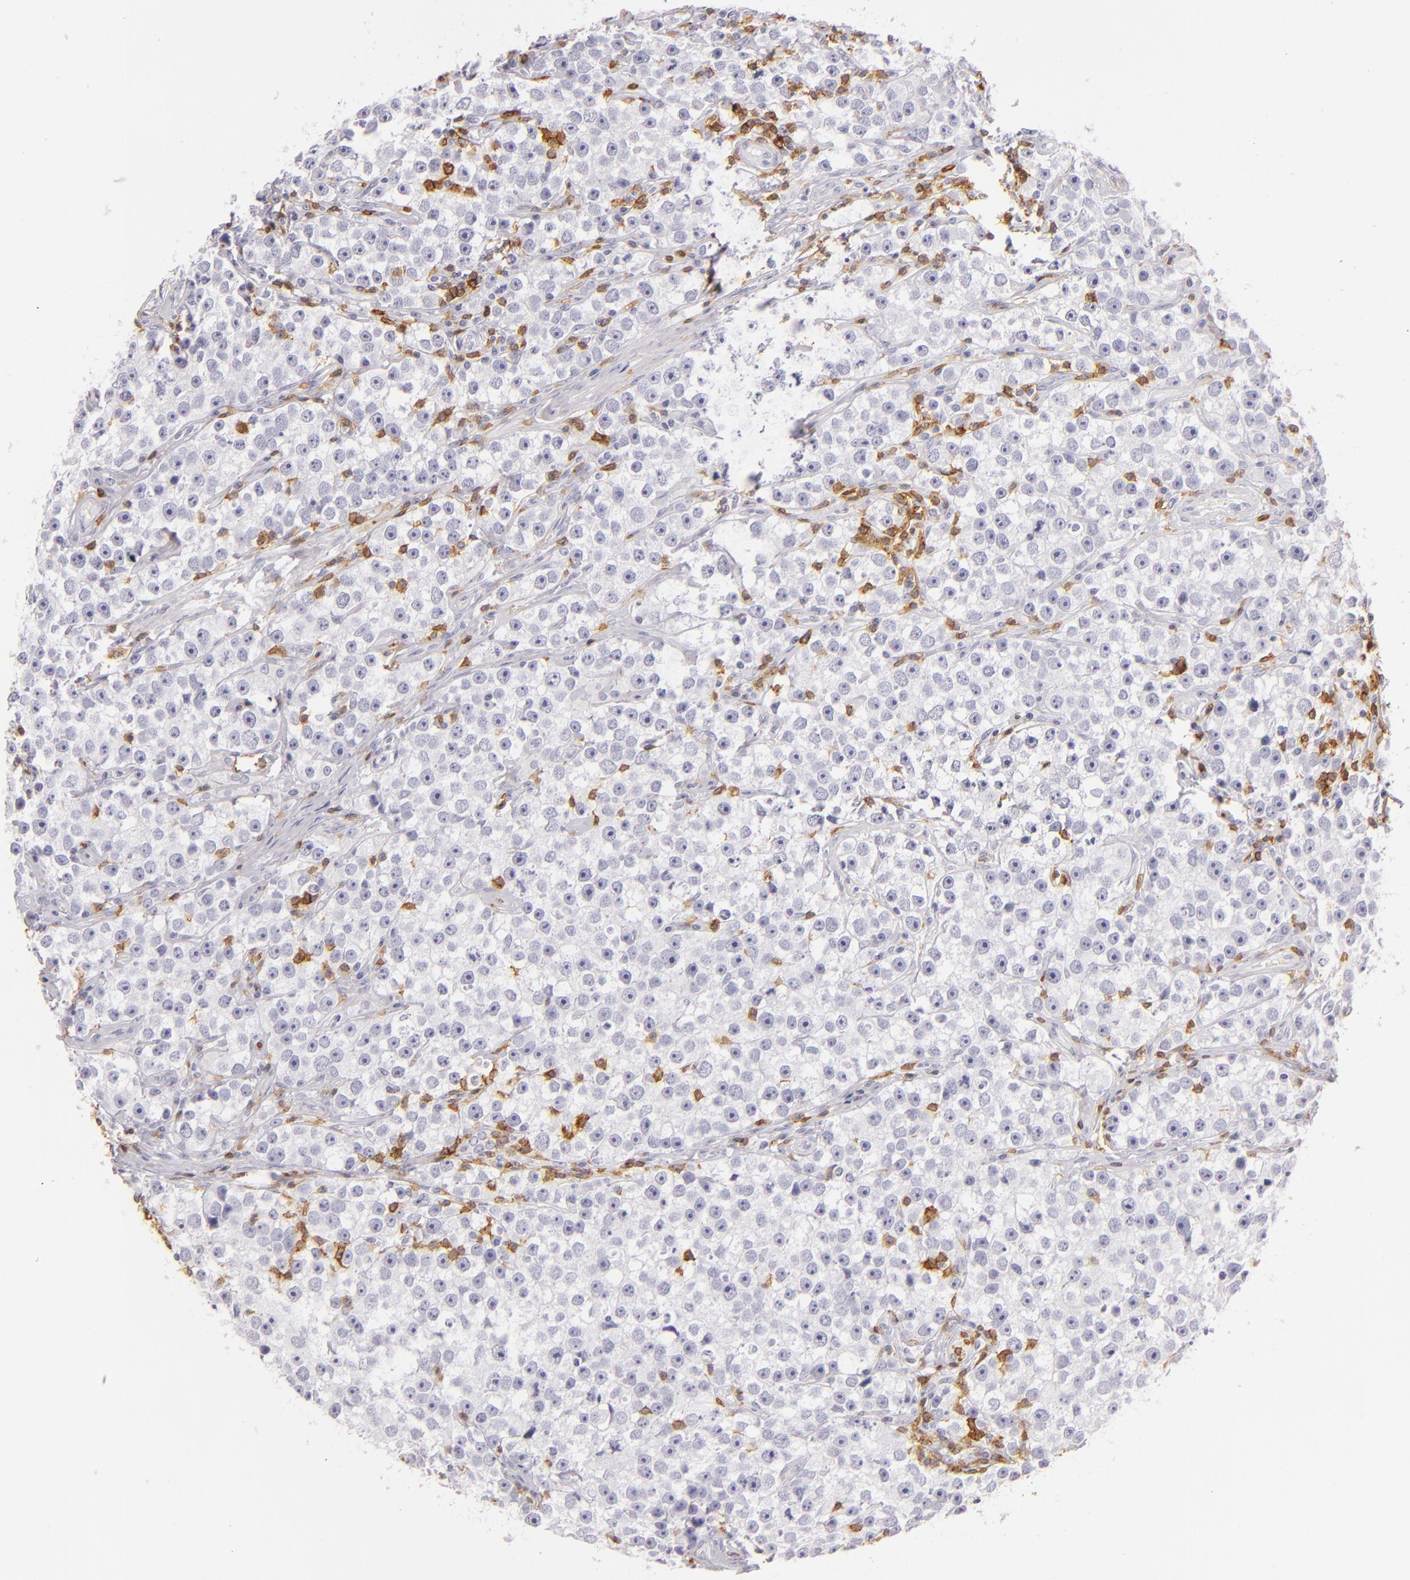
{"staining": {"intensity": "negative", "quantity": "none", "location": "none"}, "tissue": "testis cancer", "cell_type": "Tumor cells", "image_type": "cancer", "snomed": [{"axis": "morphology", "description": "Seminoma, NOS"}, {"axis": "topography", "description": "Testis"}], "caption": "Testis cancer was stained to show a protein in brown. There is no significant positivity in tumor cells.", "gene": "LAT", "patient": {"sex": "male", "age": 32}}